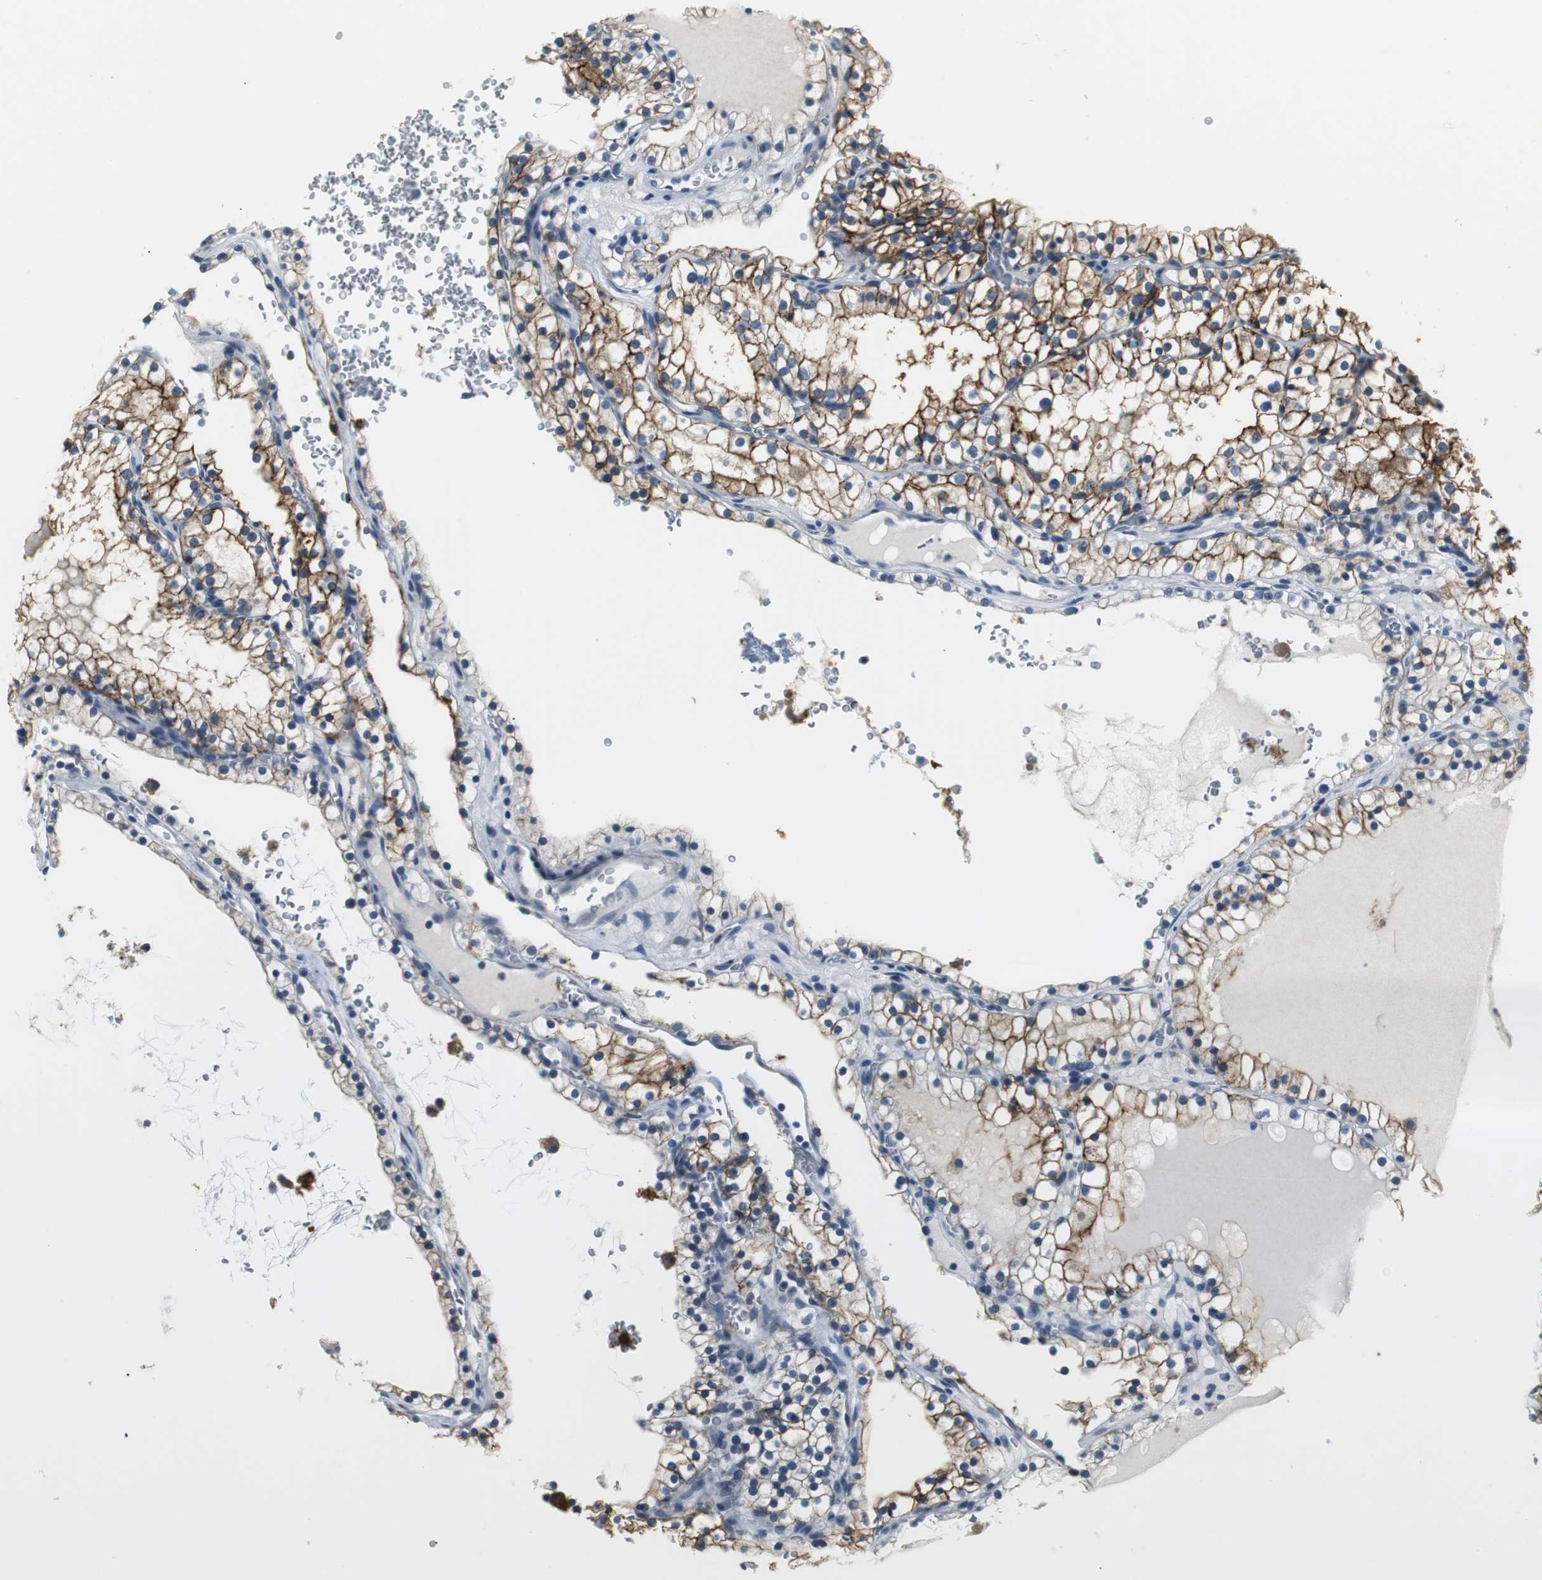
{"staining": {"intensity": "strong", "quantity": "25%-75%", "location": "cytoplasmic/membranous"}, "tissue": "renal cancer", "cell_type": "Tumor cells", "image_type": "cancer", "snomed": [{"axis": "morphology", "description": "Adenocarcinoma, NOS"}, {"axis": "topography", "description": "Kidney"}], "caption": "An image of human renal adenocarcinoma stained for a protein displays strong cytoplasmic/membranous brown staining in tumor cells.", "gene": "SLC2A5", "patient": {"sex": "female", "age": 41}}